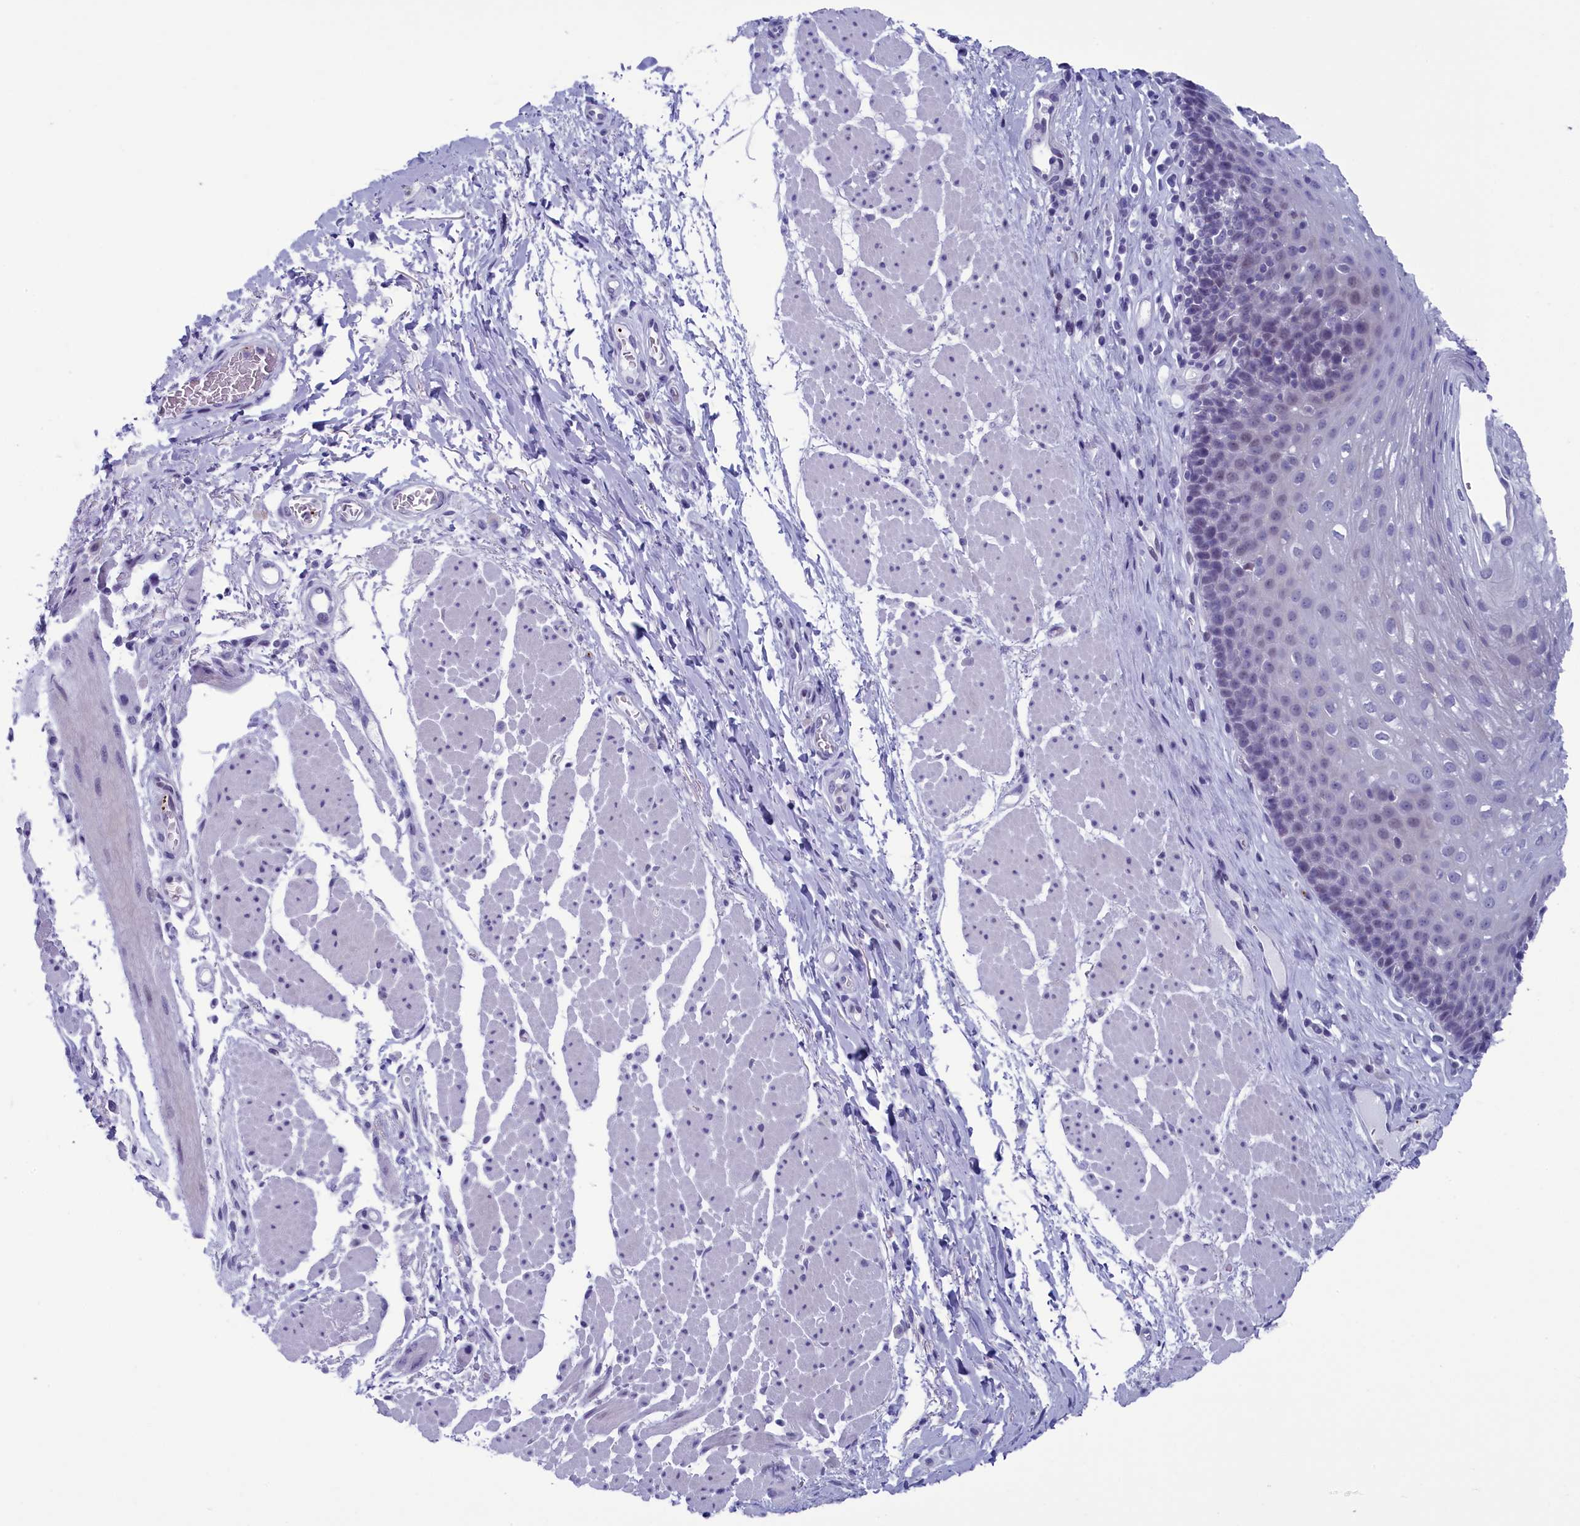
{"staining": {"intensity": "negative", "quantity": "none", "location": "none"}, "tissue": "esophagus", "cell_type": "Squamous epithelial cells", "image_type": "normal", "snomed": [{"axis": "morphology", "description": "Normal tissue, NOS"}, {"axis": "topography", "description": "Esophagus"}], "caption": "Unremarkable esophagus was stained to show a protein in brown. There is no significant staining in squamous epithelial cells. The staining is performed using DAB (3,3'-diaminobenzidine) brown chromogen with nuclei counter-stained in using hematoxylin.", "gene": "AIFM2", "patient": {"sex": "female", "age": 66}}